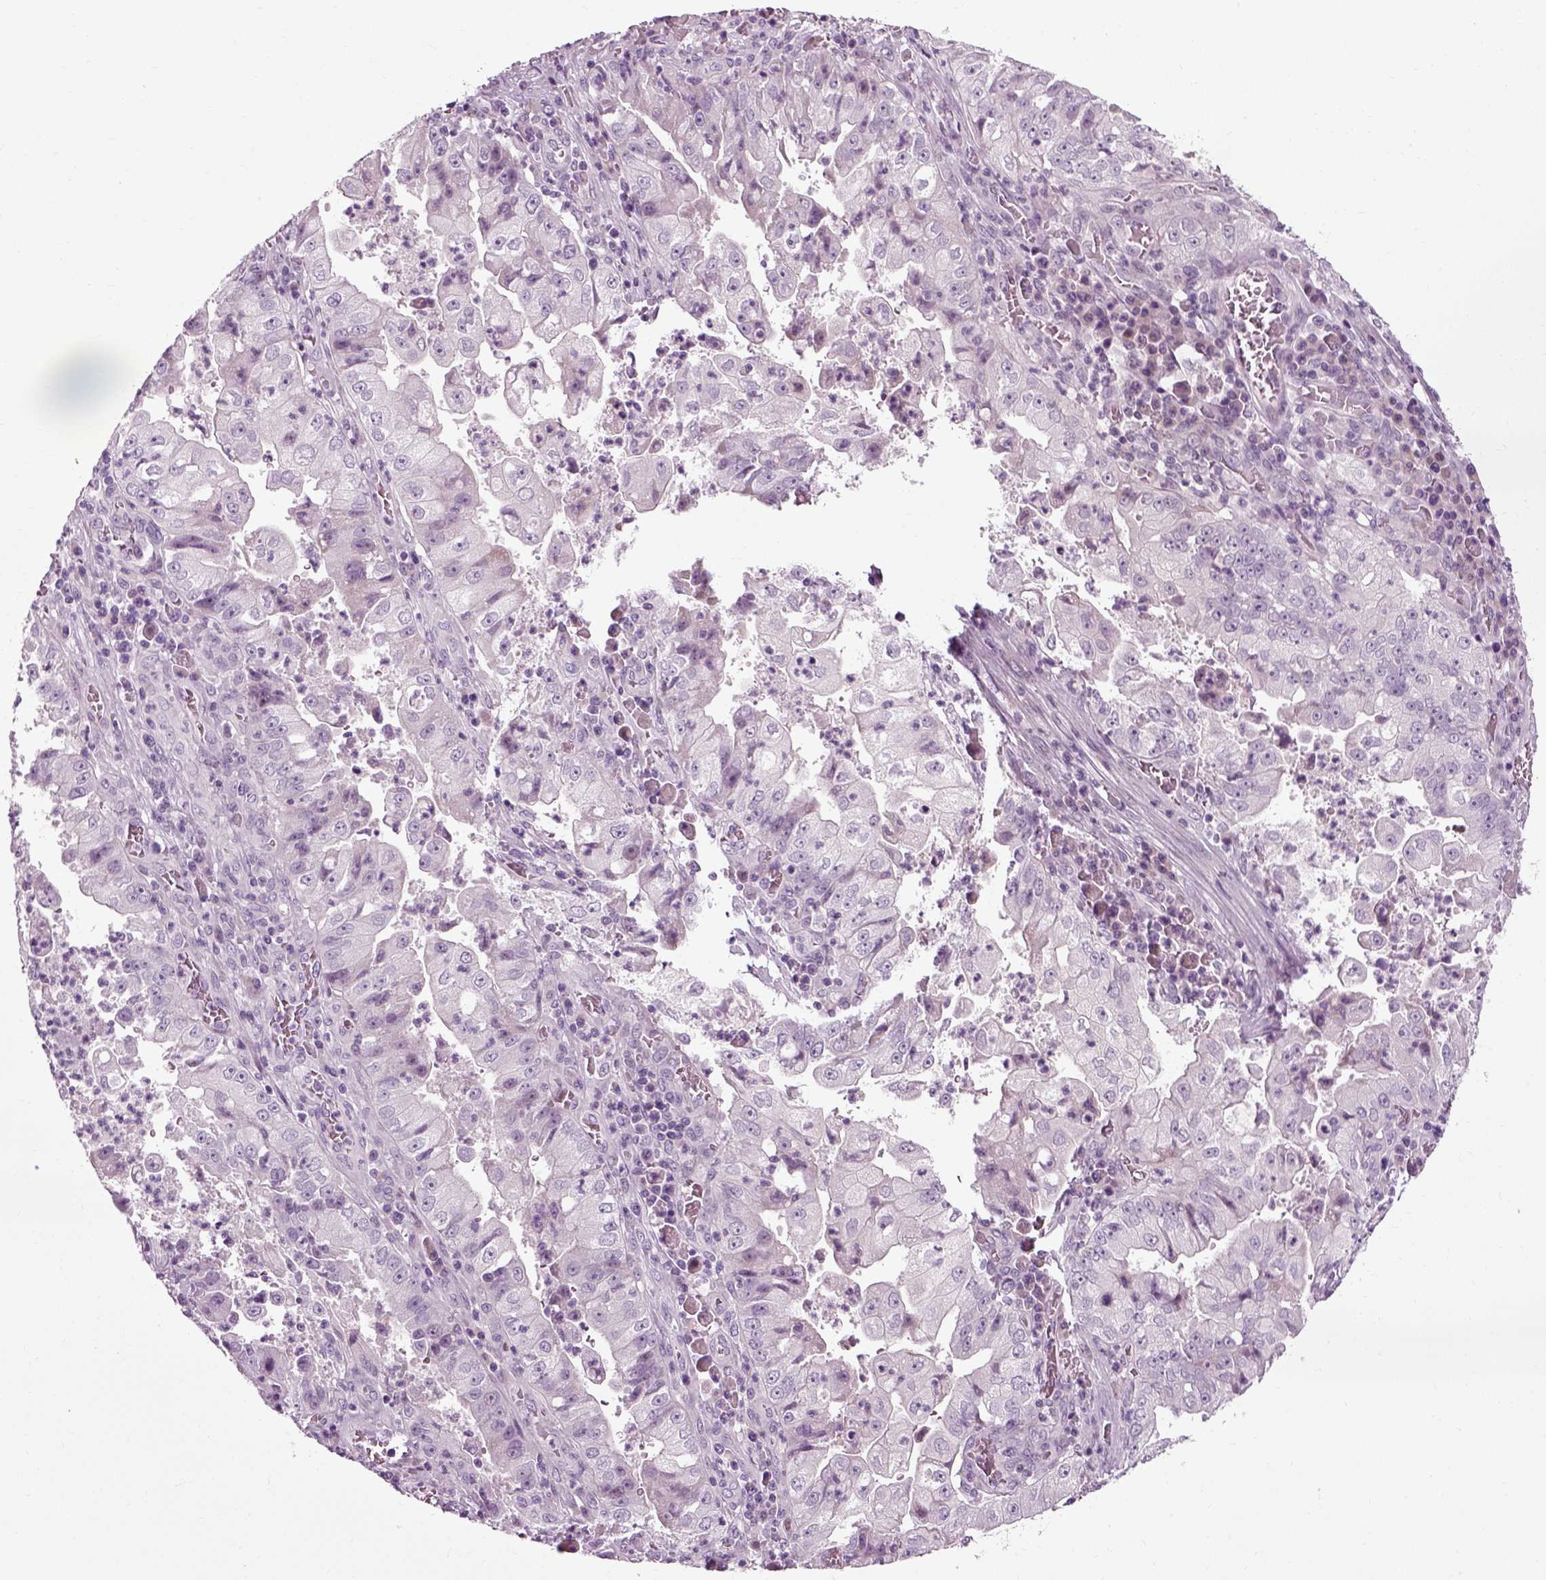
{"staining": {"intensity": "negative", "quantity": "none", "location": "none"}, "tissue": "stomach cancer", "cell_type": "Tumor cells", "image_type": "cancer", "snomed": [{"axis": "morphology", "description": "Adenocarcinoma, NOS"}, {"axis": "topography", "description": "Stomach"}], "caption": "This is a photomicrograph of immunohistochemistry (IHC) staining of adenocarcinoma (stomach), which shows no expression in tumor cells.", "gene": "SCG5", "patient": {"sex": "male", "age": 76}}